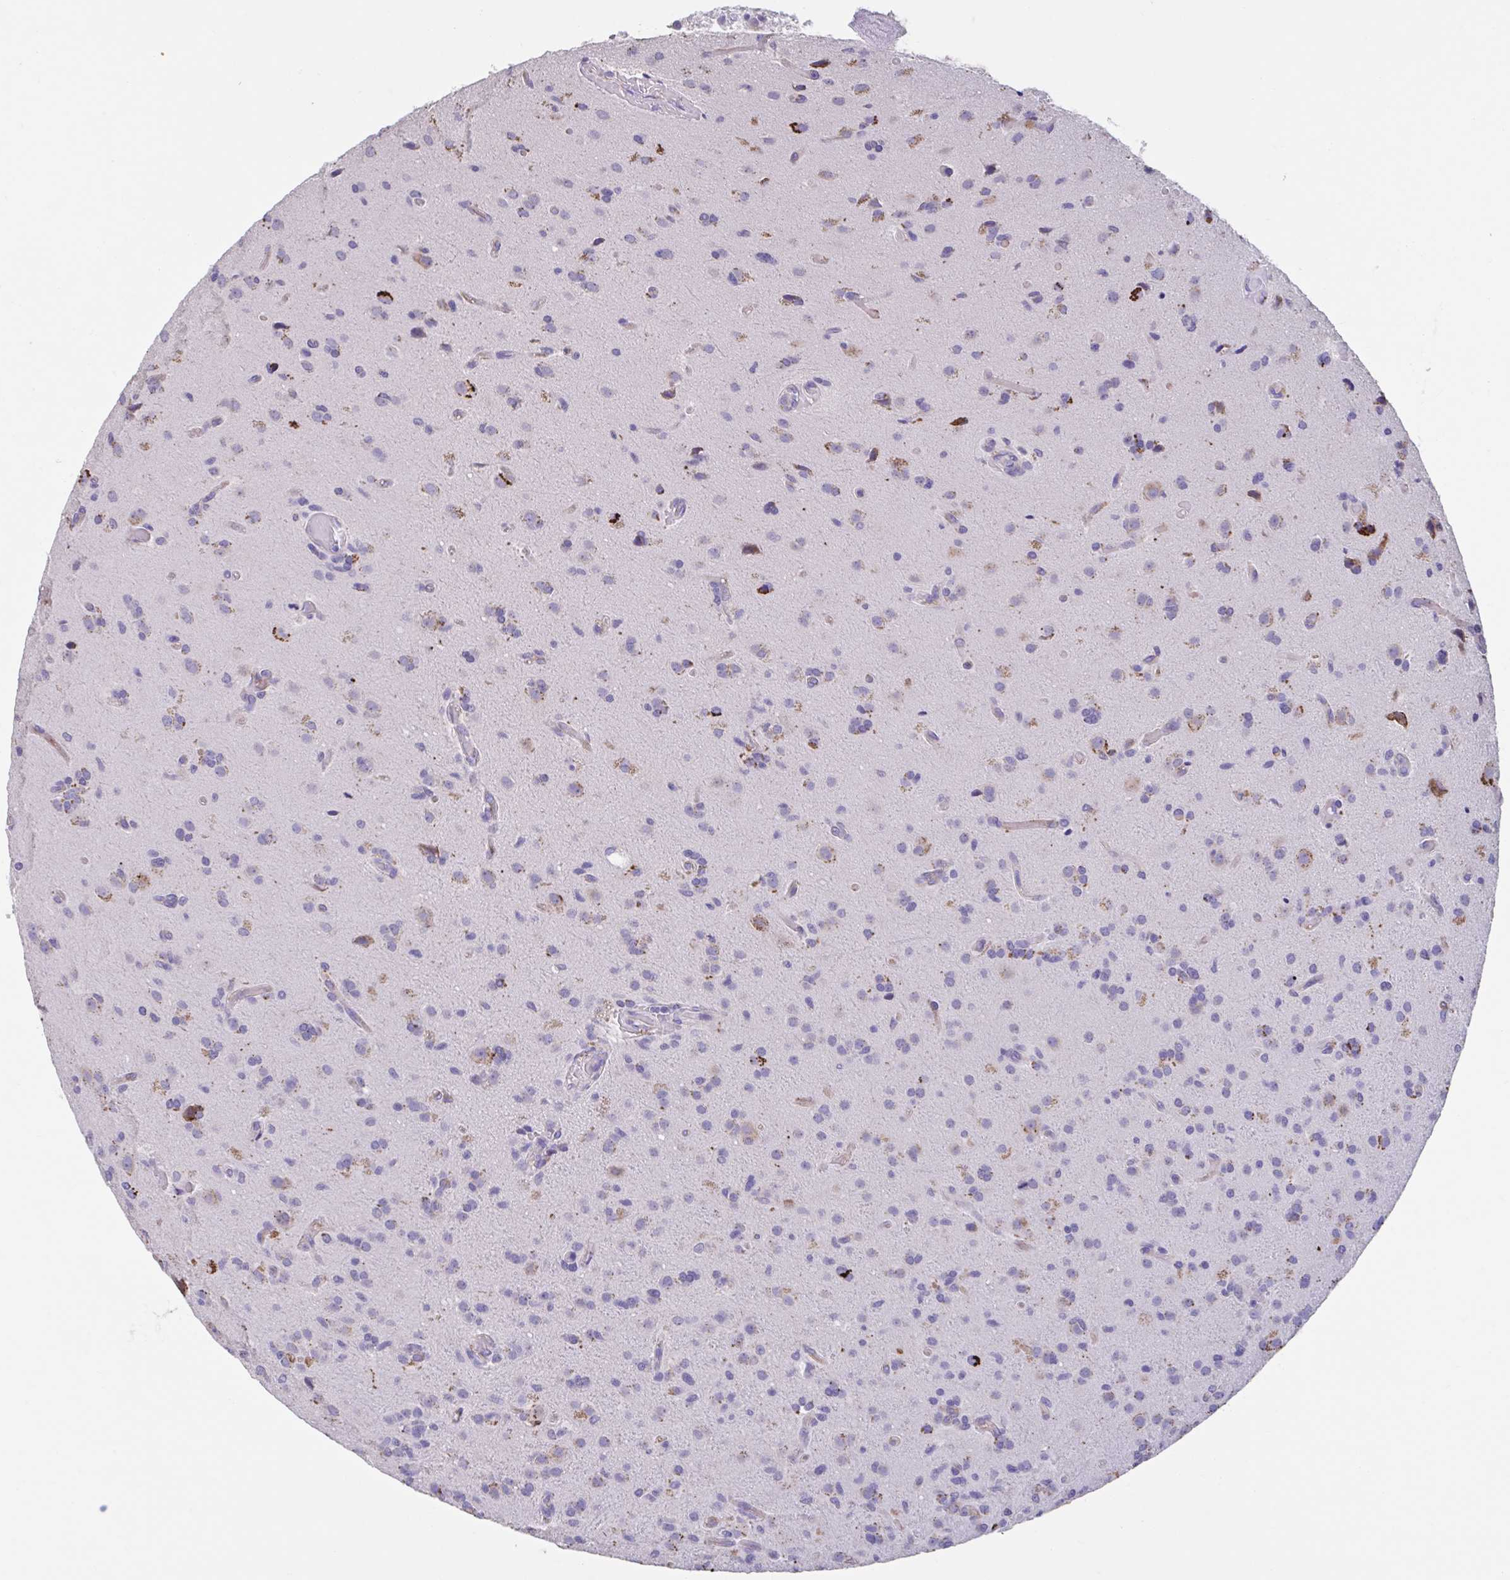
{"staining": {"intensity": "moderate", "quantity": "<25%", "location": "cytoplasmic/membranous"}, "tissue": "glioma", "cell_type": "Tumor cells", "image_type": "cancer", "snomed": [{"axis": "morphology", "description": "Glioma, malignant, High grade"}, {"axis": "topography", "description": "Brain"}], "caption": "A brown stain labels moderate cytoplasmic/membranous expression of a protein in glioma tumor cells.", "gene": "GPR162", "patient": {"sex": "male", "age": 55}}